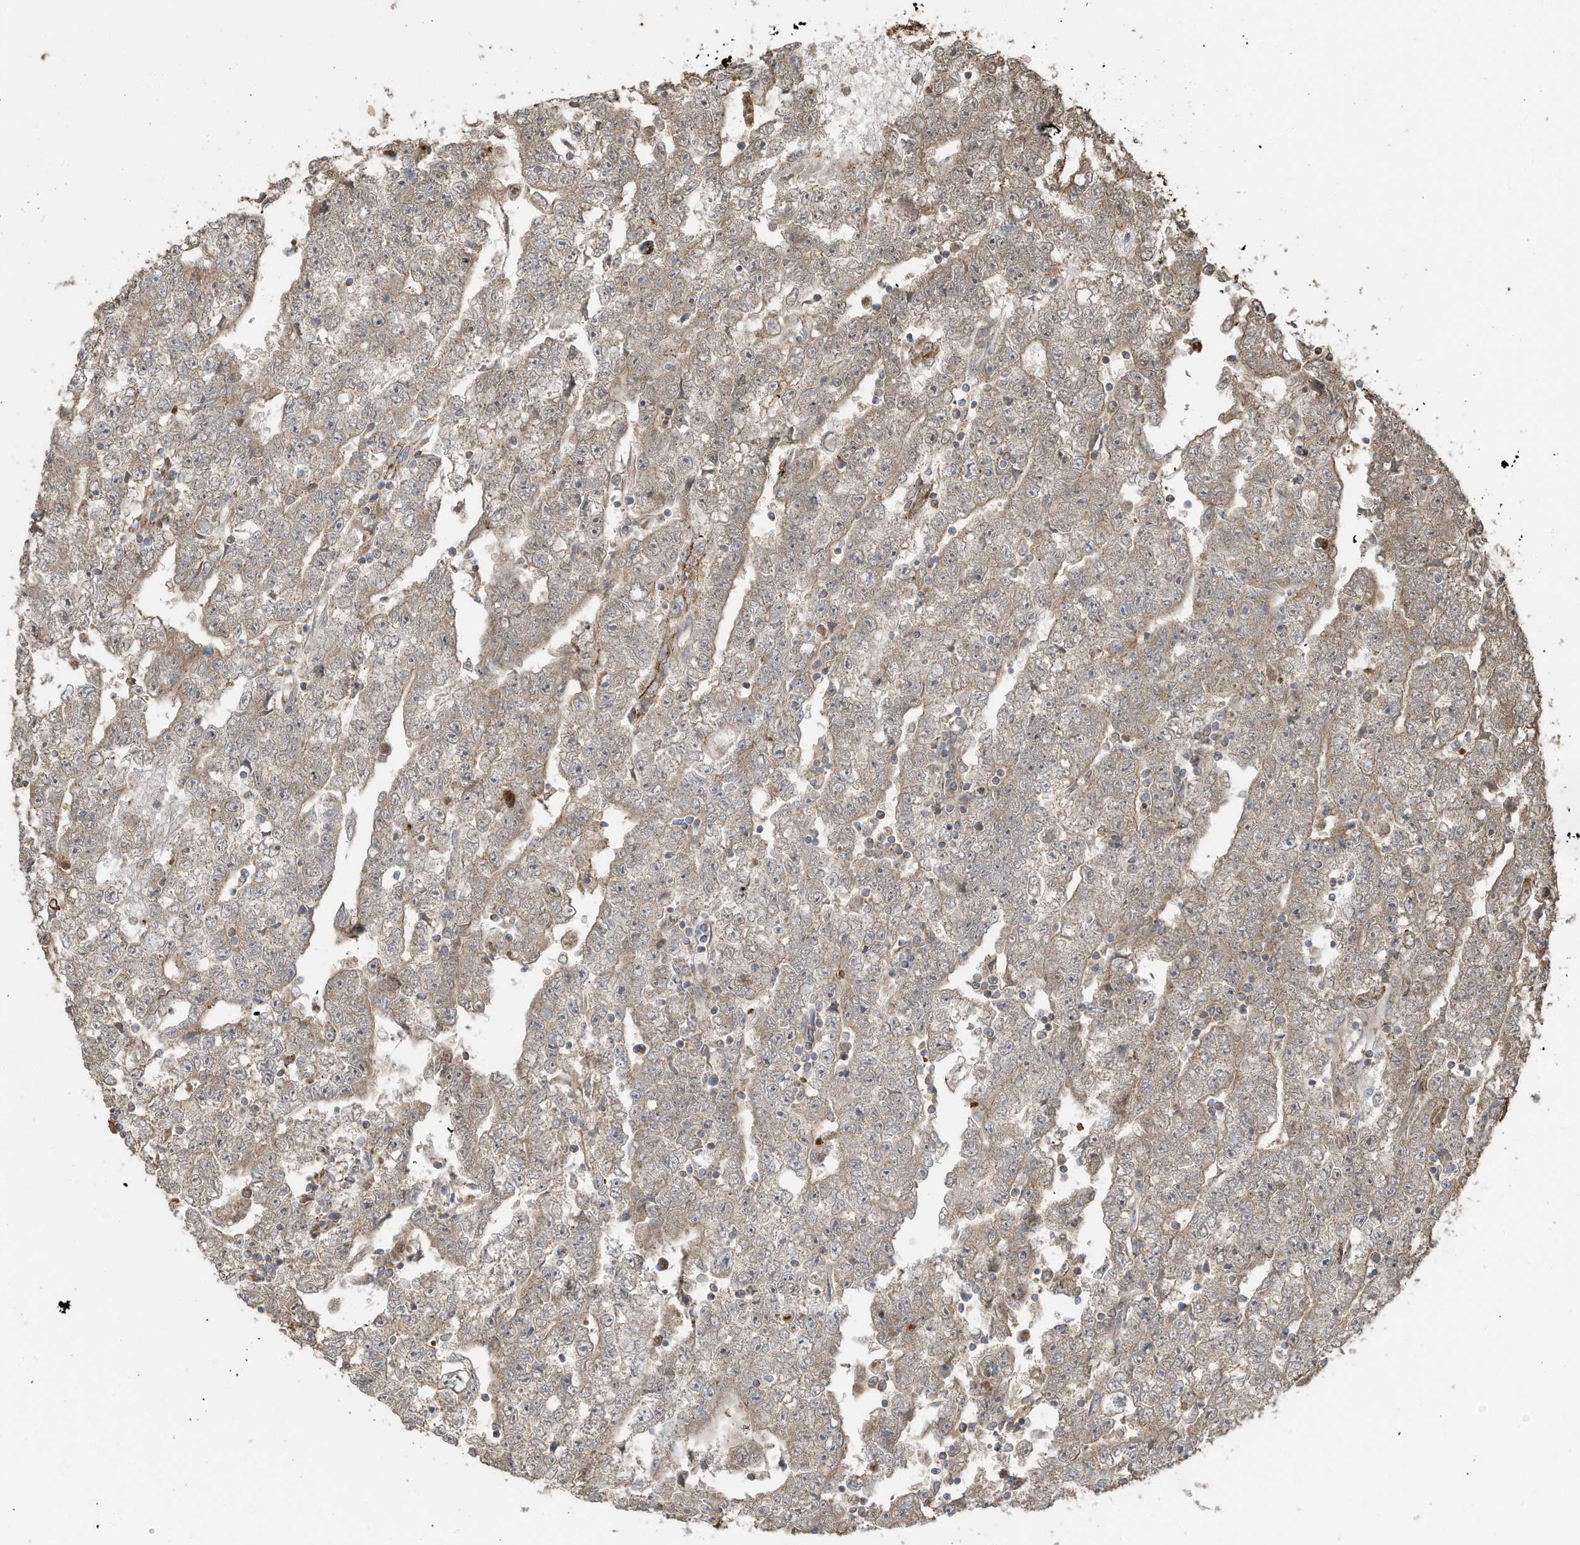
{"staining": {"intensity": "weak", "quantity": ">75%", "location": "cytoplasmic/membranous"}, "tissue": "testis cancer", "cell_type": "Tumor cells", "image_type": "cancer", "snomed": [{"axis": "morphology", "description": "Carcinoma, Embryonal, NOS"}, {"axis": "topography", "description": "Testis"}], "caption": "Tumor cells demonstrate low levels of weak cytoplasmic/membranous expression in about >75% of cells in testis cancer (embryonal carcinoma). Using DAB (3,3'-diaminobenzidine) (brown) and hematoxylin (blue) stains, captured at high magnification using brightfield microscopy.", "gene": "C2orf74", "patient": {"sex": "male", "age": 25}}